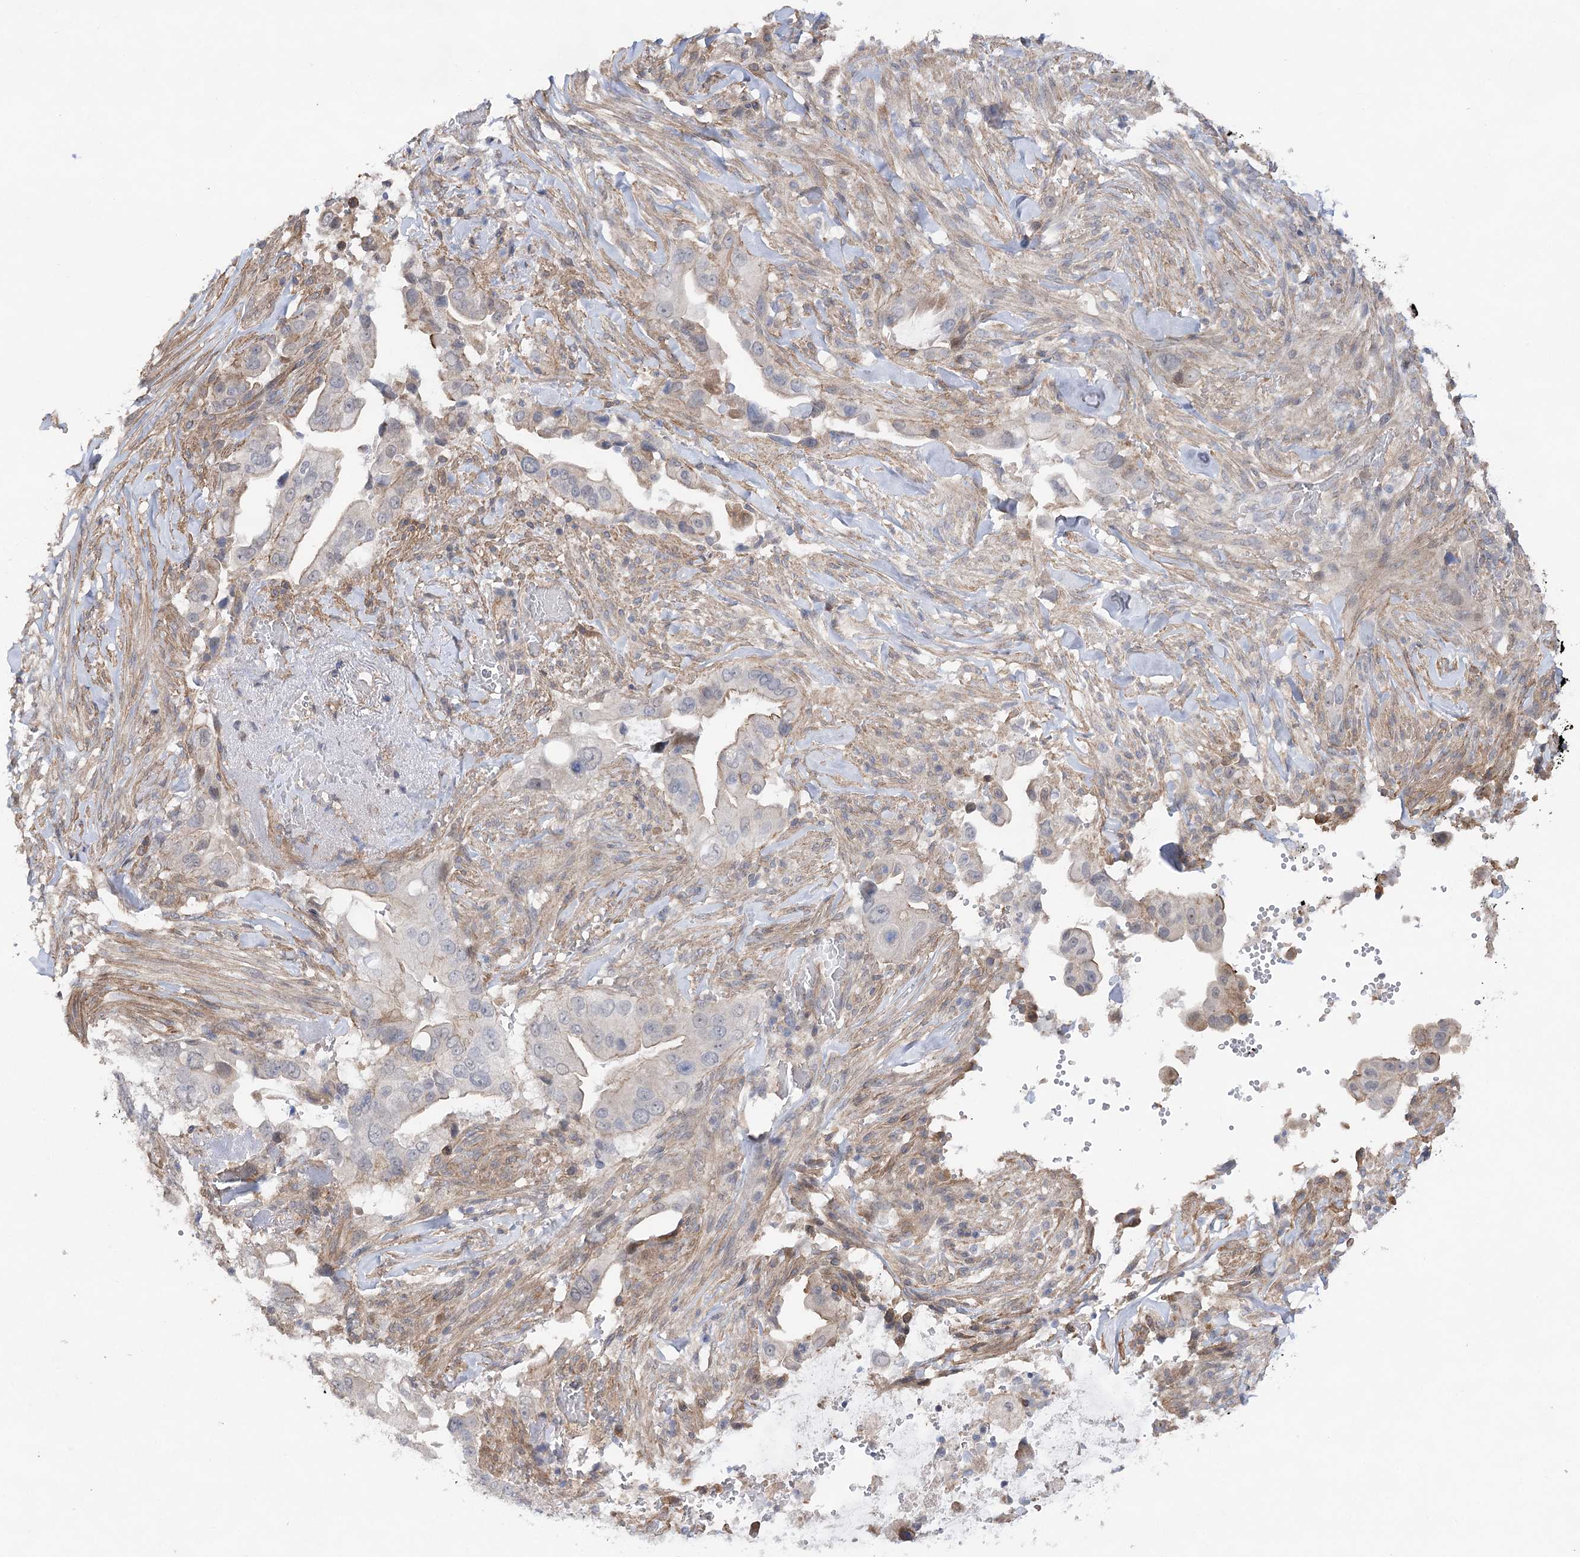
{"staining": {"intensity": "negative", "quantity": "none", "location": "none"}, "tissue": "pancreatic cancer", "cell_type": "Tumor cells", "image_type": "cancer", "snomed": [{"axis": "morphology", "description": "Inflammation, NOS"}, {"axis": "morphology", "description": "Adenocarcinoma, NOS"}, {"axis": "topography", "description": "Pancreas"}], "caption": "Human pancreatic cancer stained for a protein using IHC demonstrates no expression in tumor cells.", "gene": "OBSL1", "patient": {"sex": "female", "age": 56}}